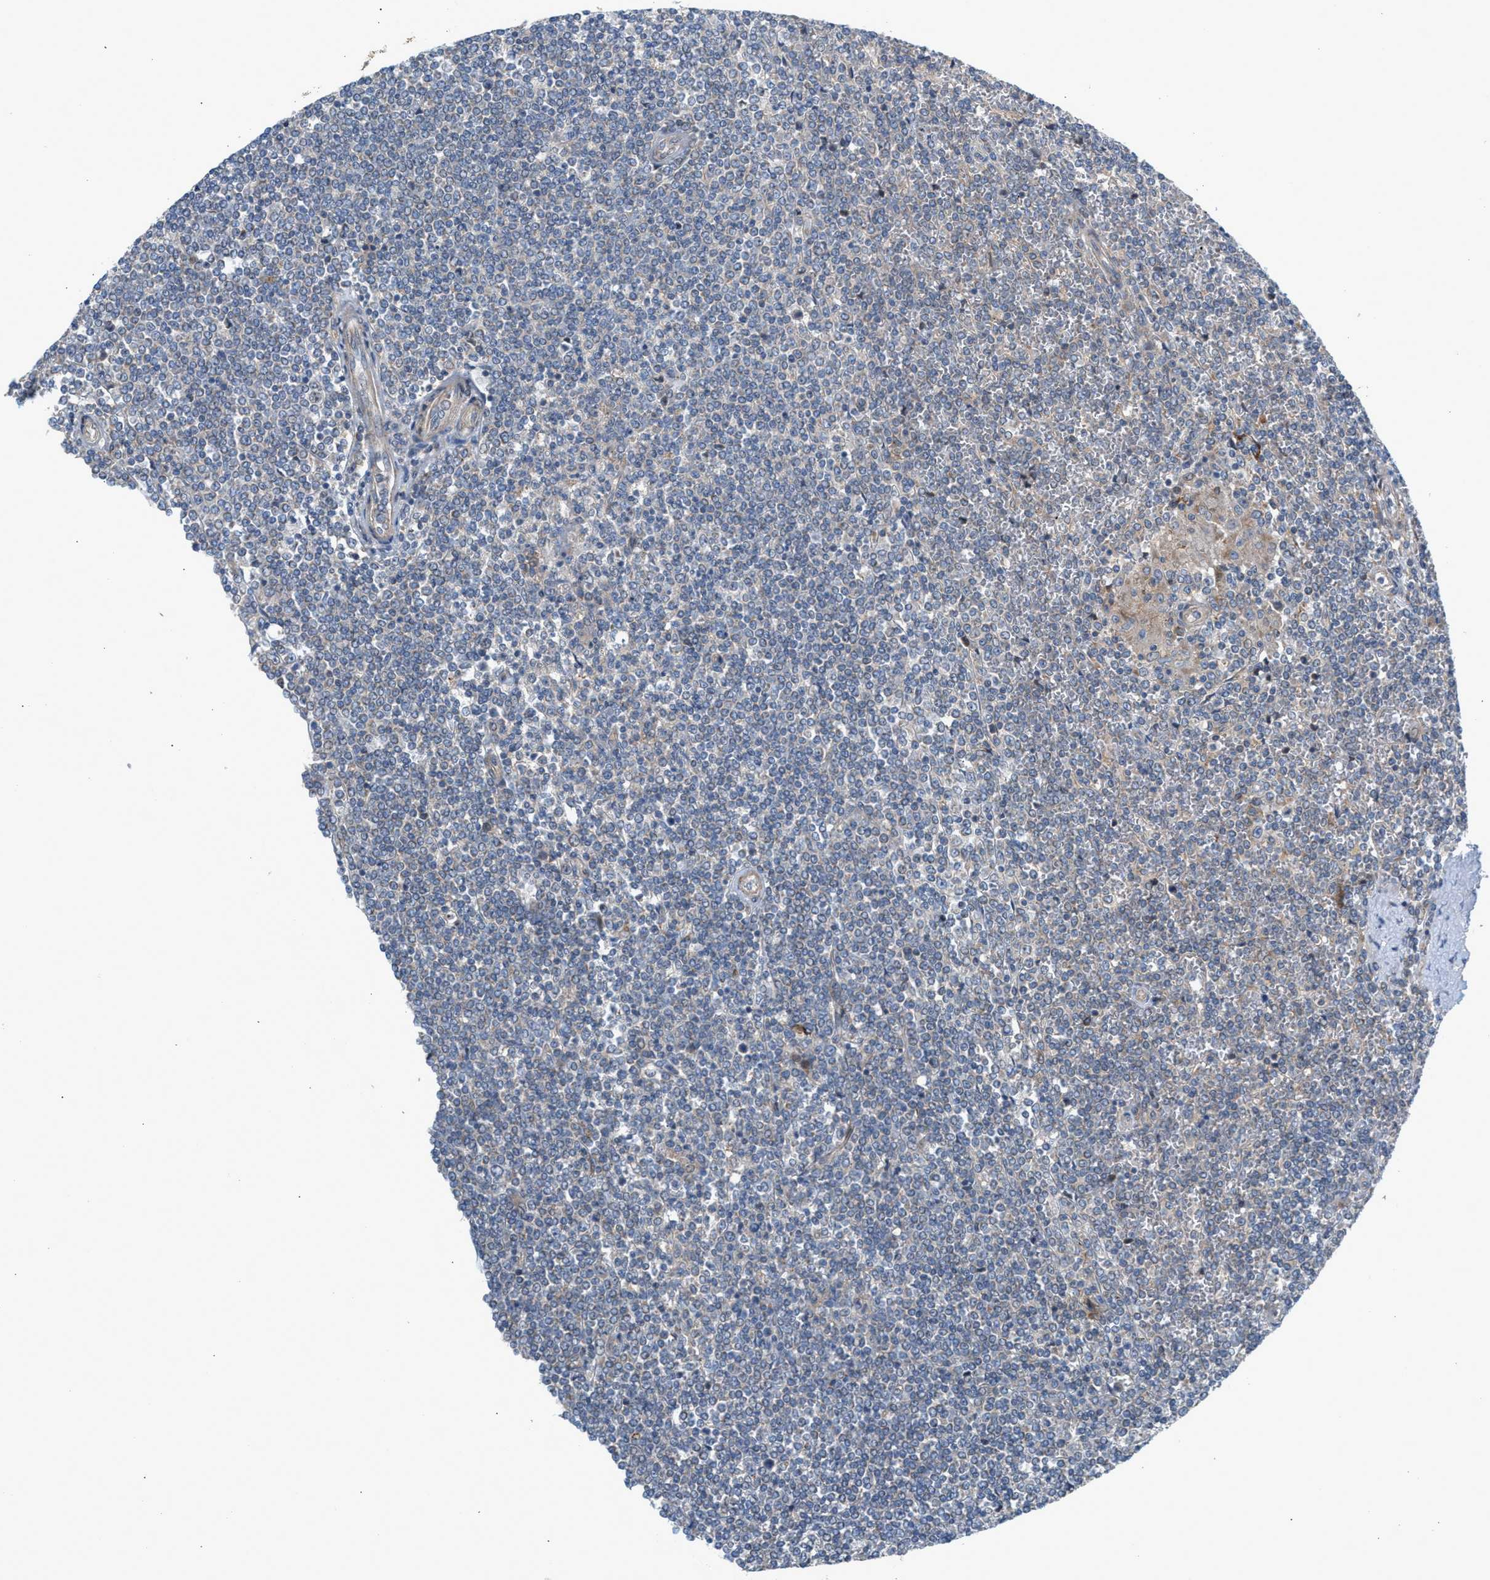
{"staining": {"intensity": "negative", "quantity": "none", "location": "none"}, "tissue": "lymphoma", "cell_type": "Tumor cells", "image_type": "cancer", "snomed": [{"axis": "morphology", "description": "Malignant lymphoma, non-Hodgkin's type, Low grade"}, {"axis": "topography", "description": "Spleen"}], "caption": "Immunohistochemical staining of low-grade malignant lymphoma, non-Hodgkin's type demonstrates no significant positivity in tumor cells.", "gene": "CYB5D1", "patient": {"sex": "female", "age": 19}}